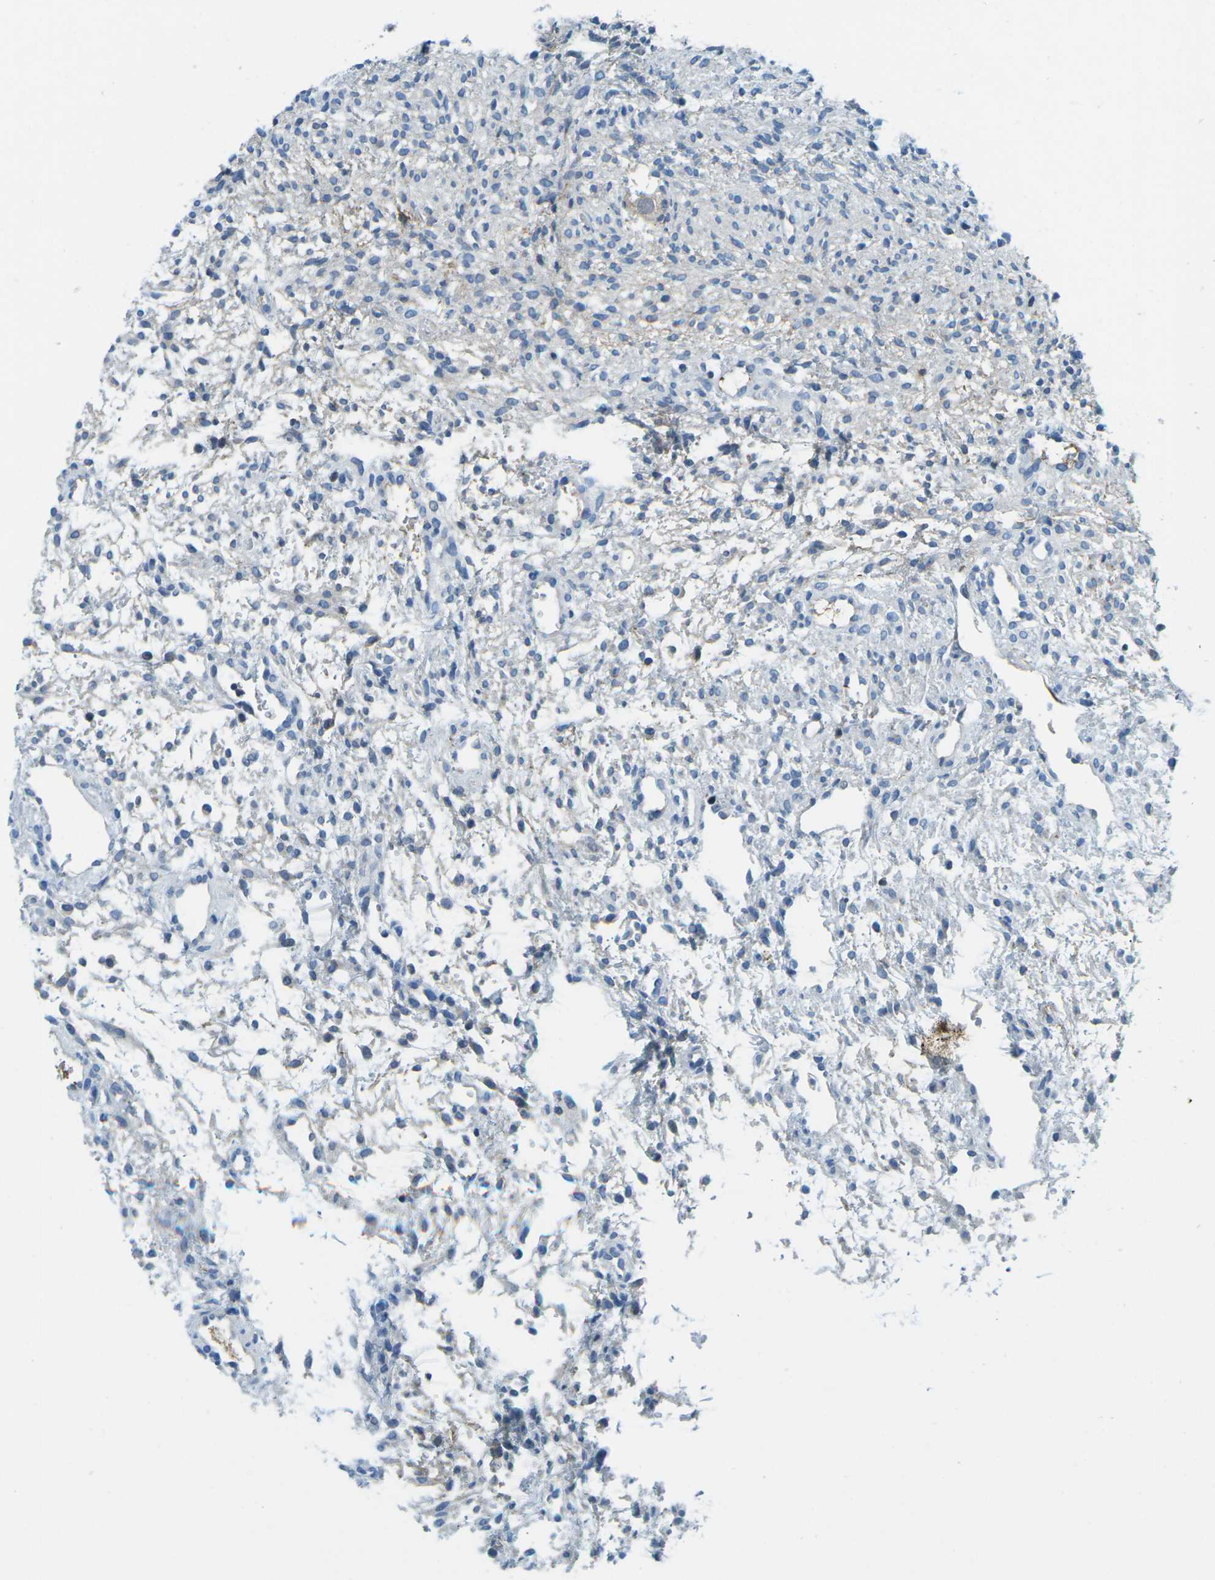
{"staining": {"intensity": "weak", "quantity": ">75%", "location": "cytoplasmic/membranous"}, "tissue": "ovary", "cell_type": "Follicle cells", "image_type": "normal", "snomed": [{"axis": "morphology", "description": "Normal tissue, NOS"}, {"axis": "morphology", "description": "Cyst, NOS"}, {"axis": "topography", "description": "Ovary"}], "caption": "A brown stain labels weak cytoplasmic/membranous positivity of a protein in follicle cells of unremarkable human ovary. Nuclei are stained in blue.", "gene": "CFB", "patient": {"sex": "female", "age": 18}}